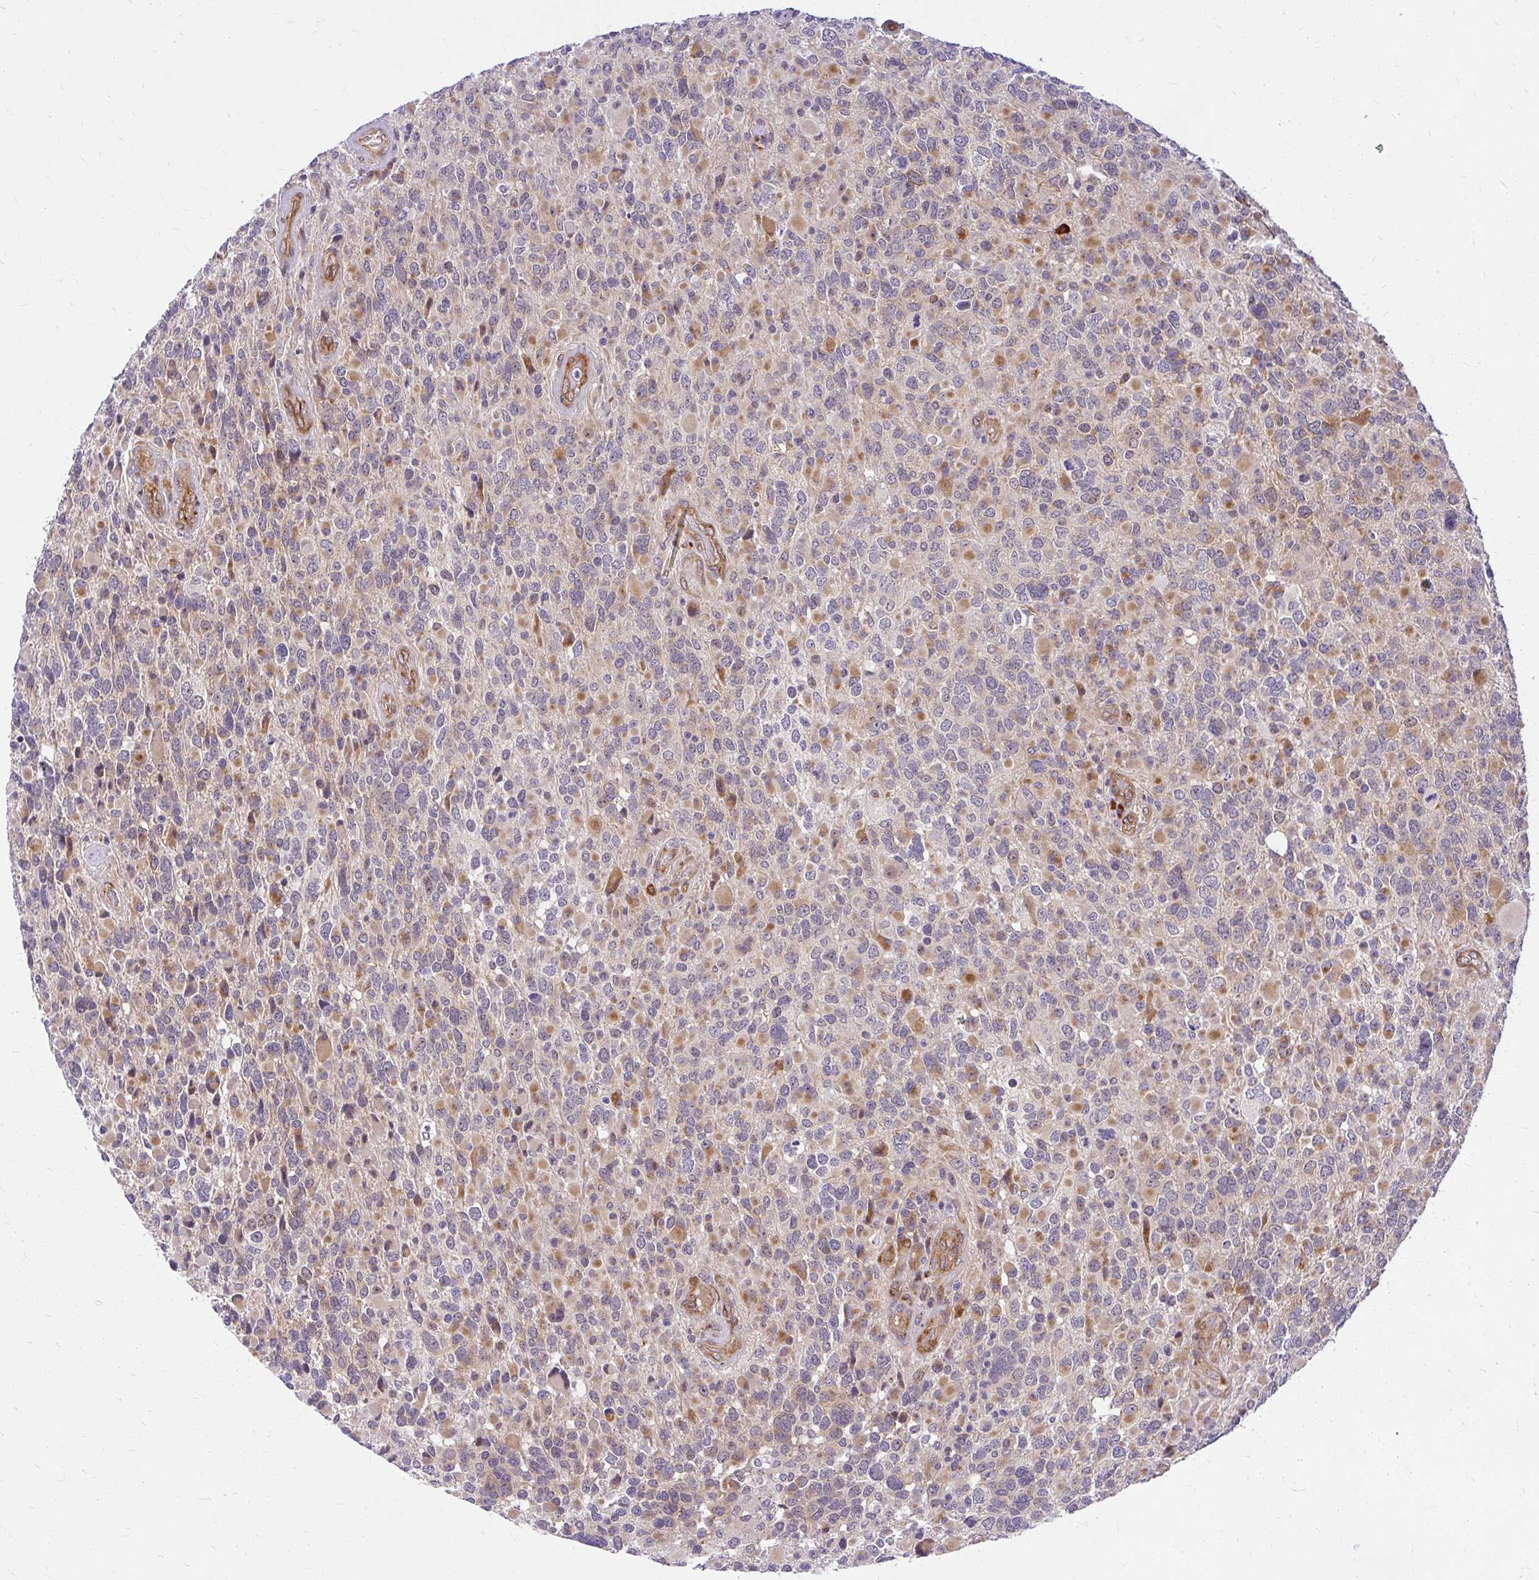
{"staining": {"intensity": "moderate", "quantity": "25%-75%", "location": "cytoplasmic/membranous"}, "tissue": "glioma", "cell_type": "Tumor cells", "image_type": "cancer", "snomed": [{"axis": "morphology", "description": "Glioma, malignant, High grade"}, {"axis": "topography", "description": "Brain"}], "caption": "A photomicrograph of malignant high-grade glioma stained for a protein displays moderate cytoplasmic/membranous brown staining in tumor cells.", "gene": "RSKR", "patient": {"sex": "female", "age": 40}}